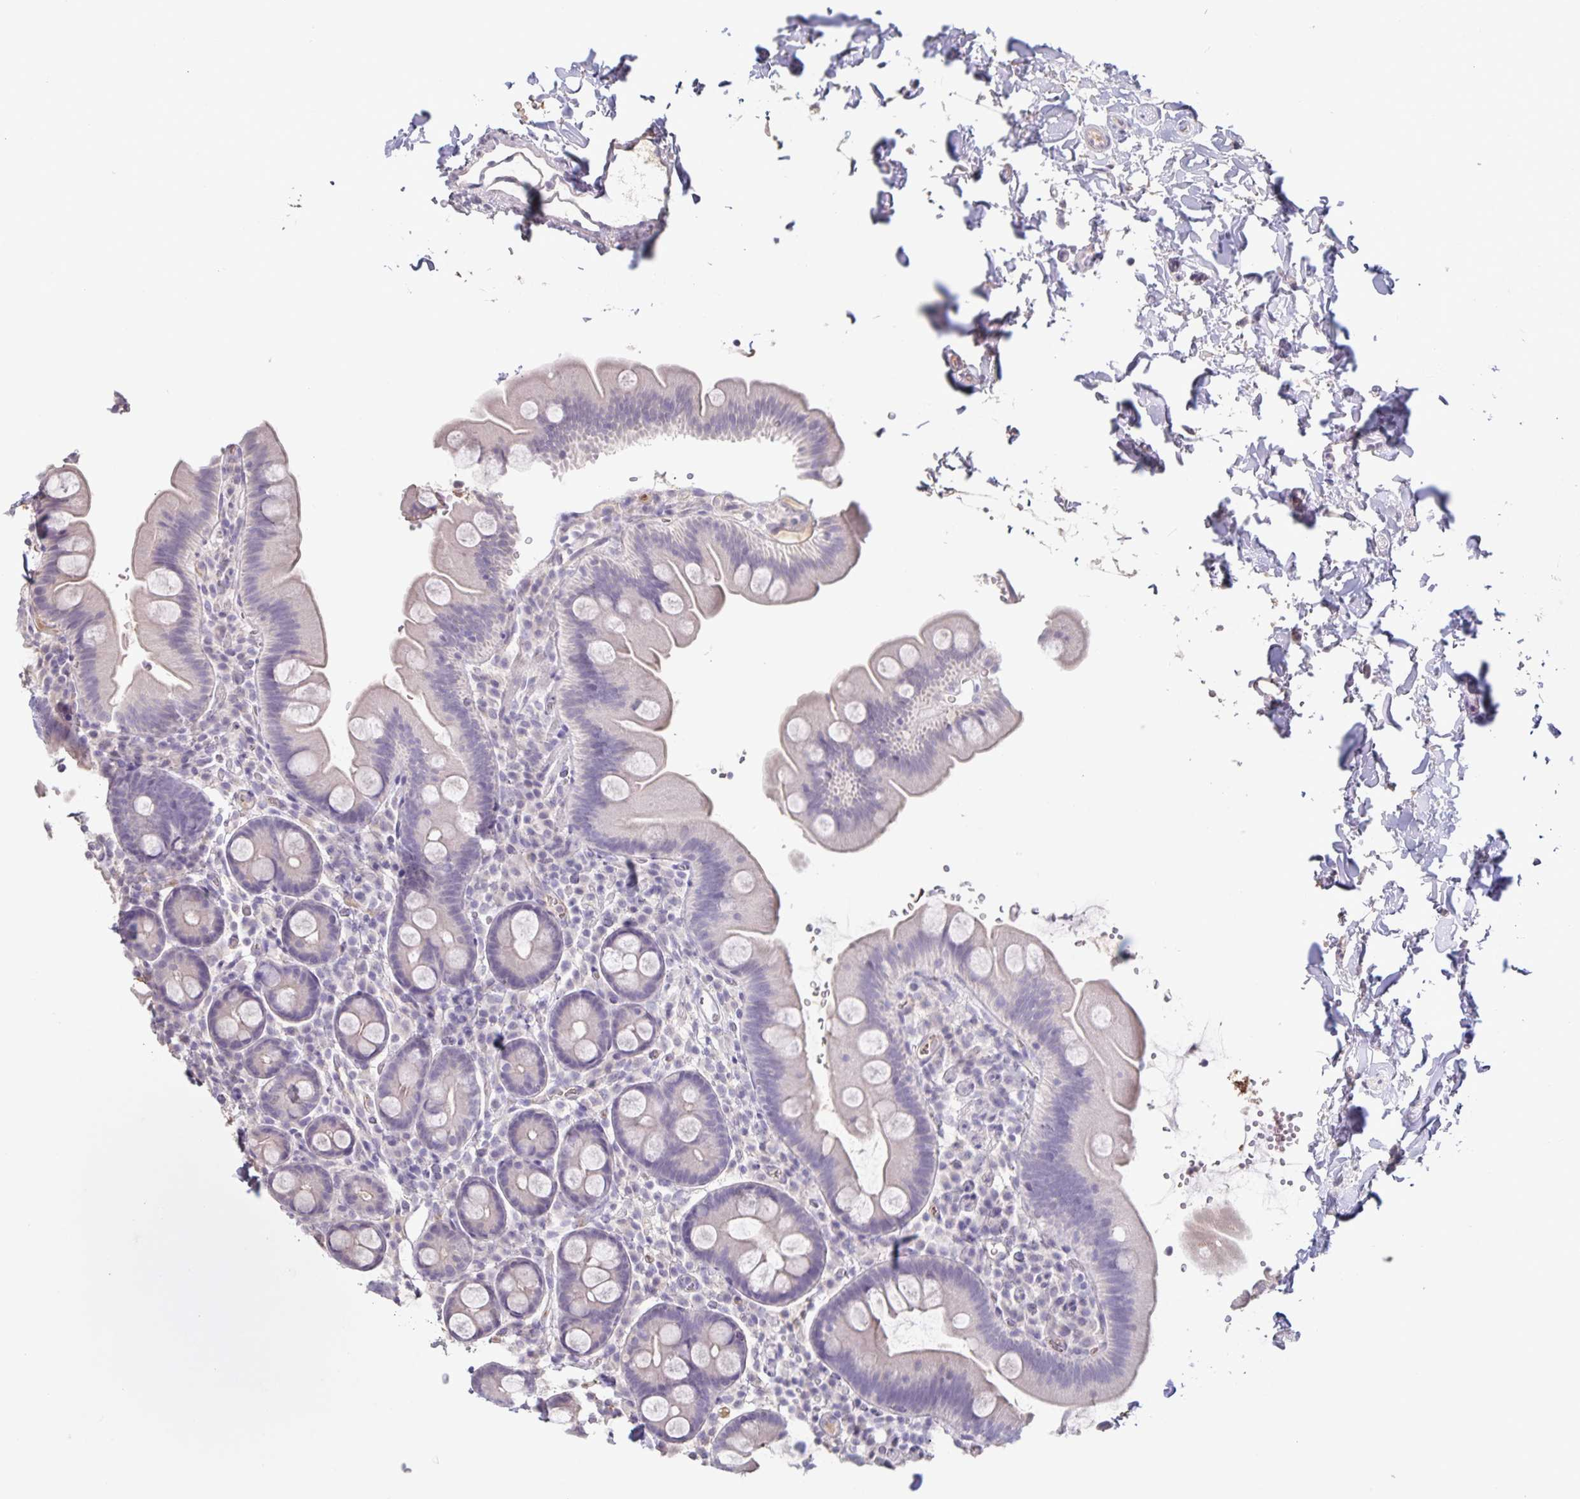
{"staining": {"intensity": "negative", "quantity": "none", "location": "none"}, "tissue": "small intestine", "cell_type": "Glandular cells", "image_type": "normal", "snomed": [{"axis": "morphology", "description": "Normal tissue, NOS"}, {"axis": "topography", "description": "Small intestine"}], "caption": "Glandular cells are negative for brown protein staining in benign small intestine. The staining is performed using DAB brown chromogen with nuclei counter-stained in using hematoxylin.", "gene": "INSL5", "patient": {"sex": "female", "age": 68}}